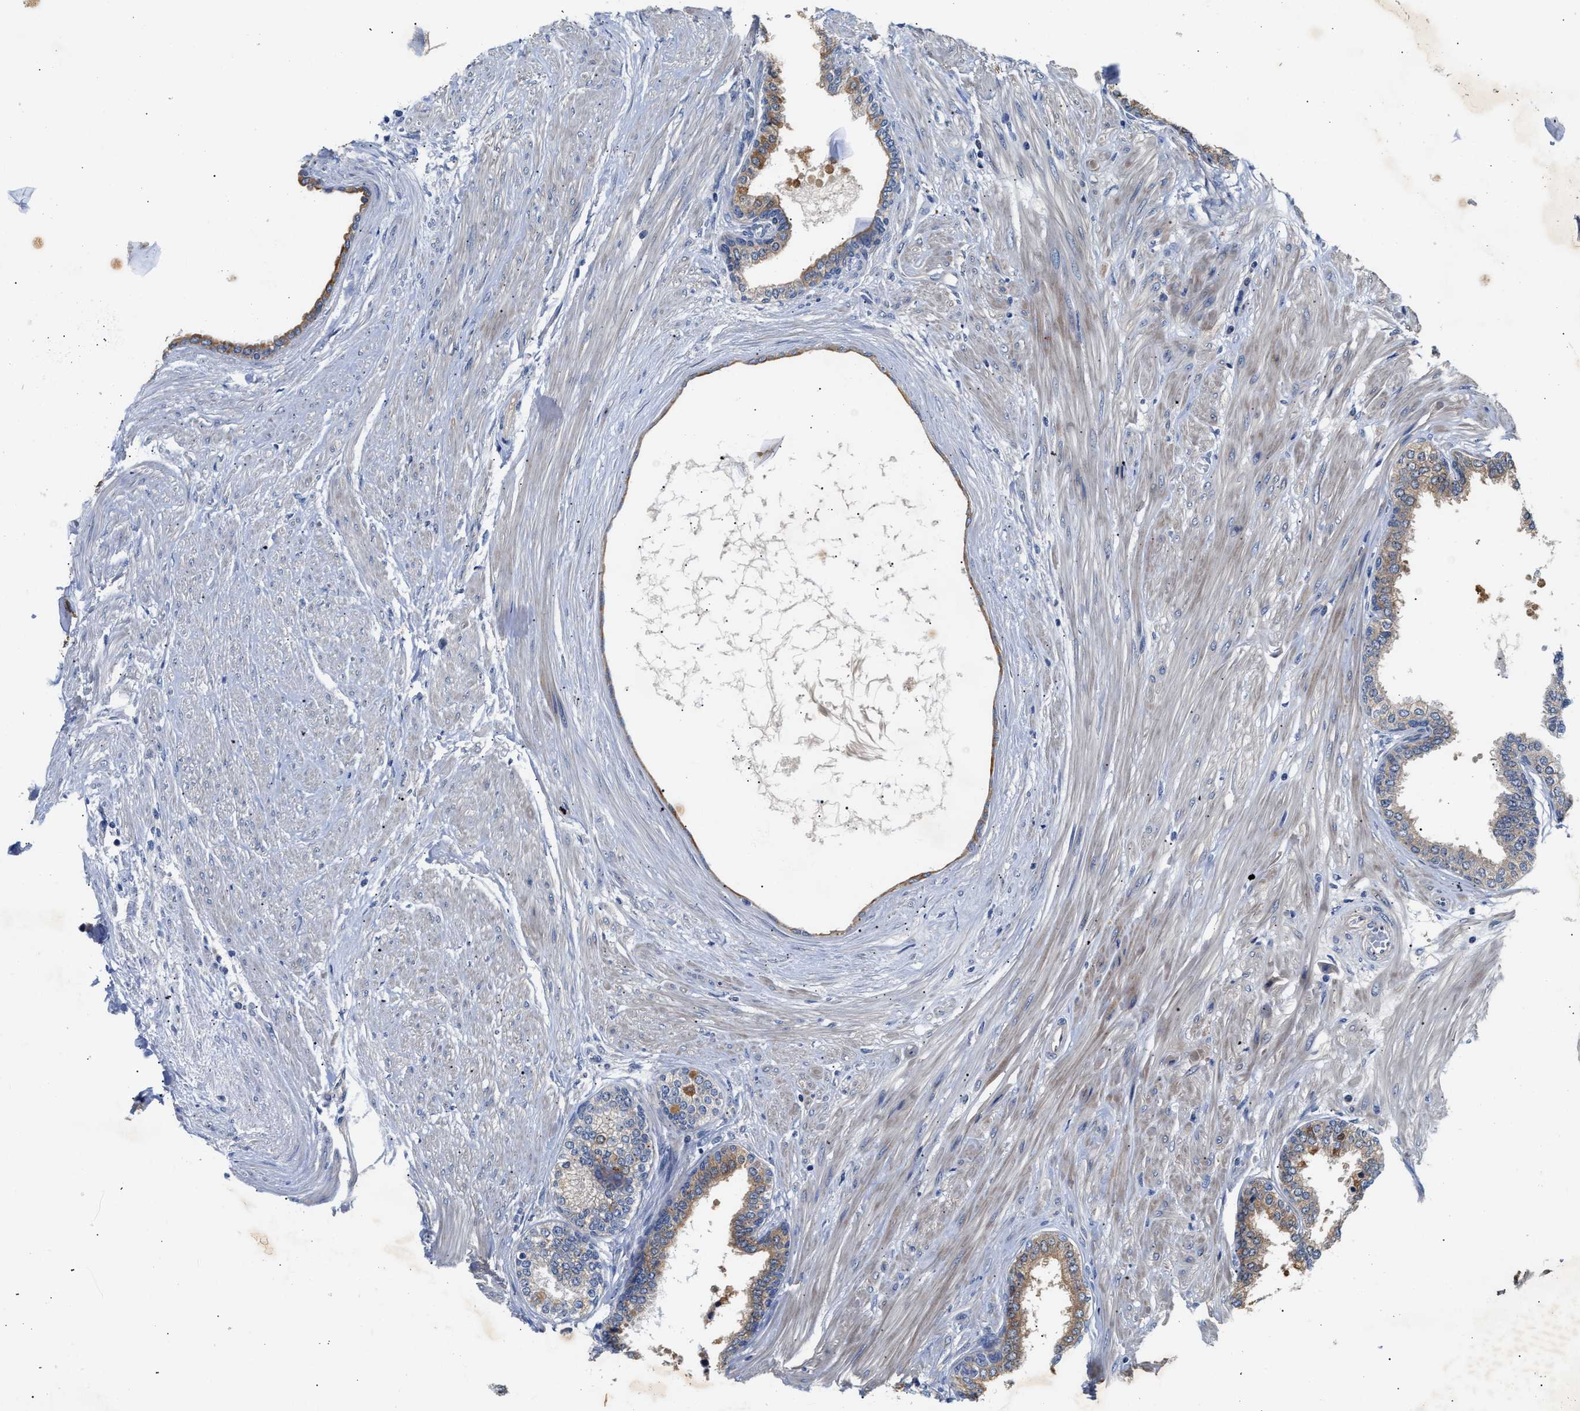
{"staining": {"intensity": "moderate", "quantity": "<25%", "location": "cytoplasmic/membranous"}, "tissue": "prostate cancer", "cell_type": "Tumor cells", "image_type": "cancer", "snomed": [{"axis": "morphology", "description": "Adenocarcinoma, Low grade"}, {"axis": "topography", "description": "Prostate"}], "caption": "Human prostate cancer (low-grade adenocarcinoma) stained with a protein marker shows moderate staining in tumor cells.", "gene": "CCDC146", "patient": {"sex": "male", "age": 57}}